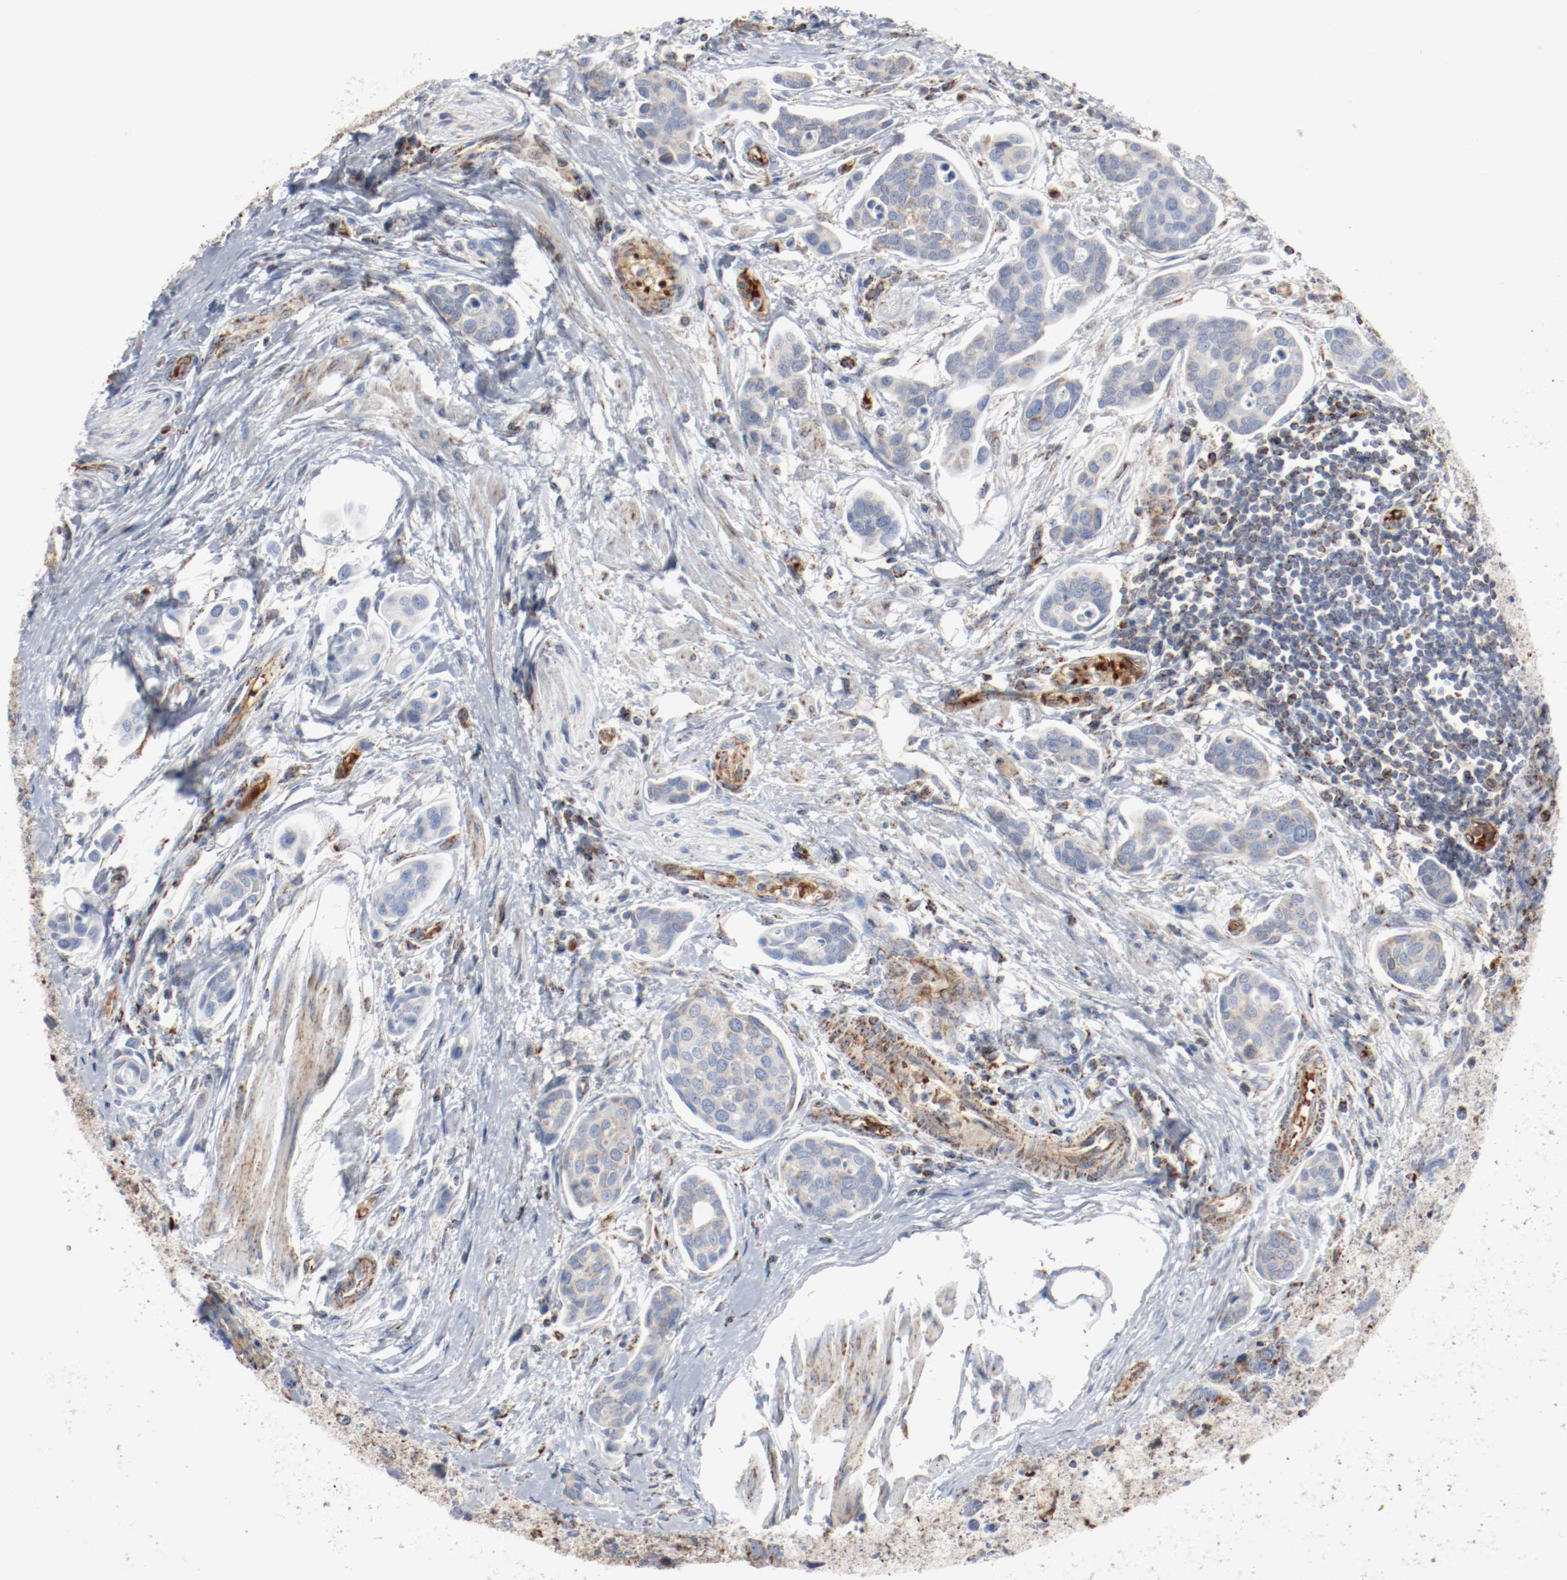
{"staining": {"intensity": "weak", "quantity": ">75%", "location": "cytoplasmic/membranous"}, "tissue": "urothelial cancer", "cell_type": "Tumor cells", "image_type": "cancer", "snomed": [{"axis": "morphology", "description": "Urothelial carcinoma, High grade"}, {"axis": "topography", "description": "Urinary bladder"}], "caption": "Approximately >75% of tumor cells in human high-grade urothelial carcinoma demonstrate weak cytoplasmic/membranous protein expression as visualized by brown immunohistochemical staining.", "gene": "NDUFB8", "patient": {"sex": "male", "age": 78}}